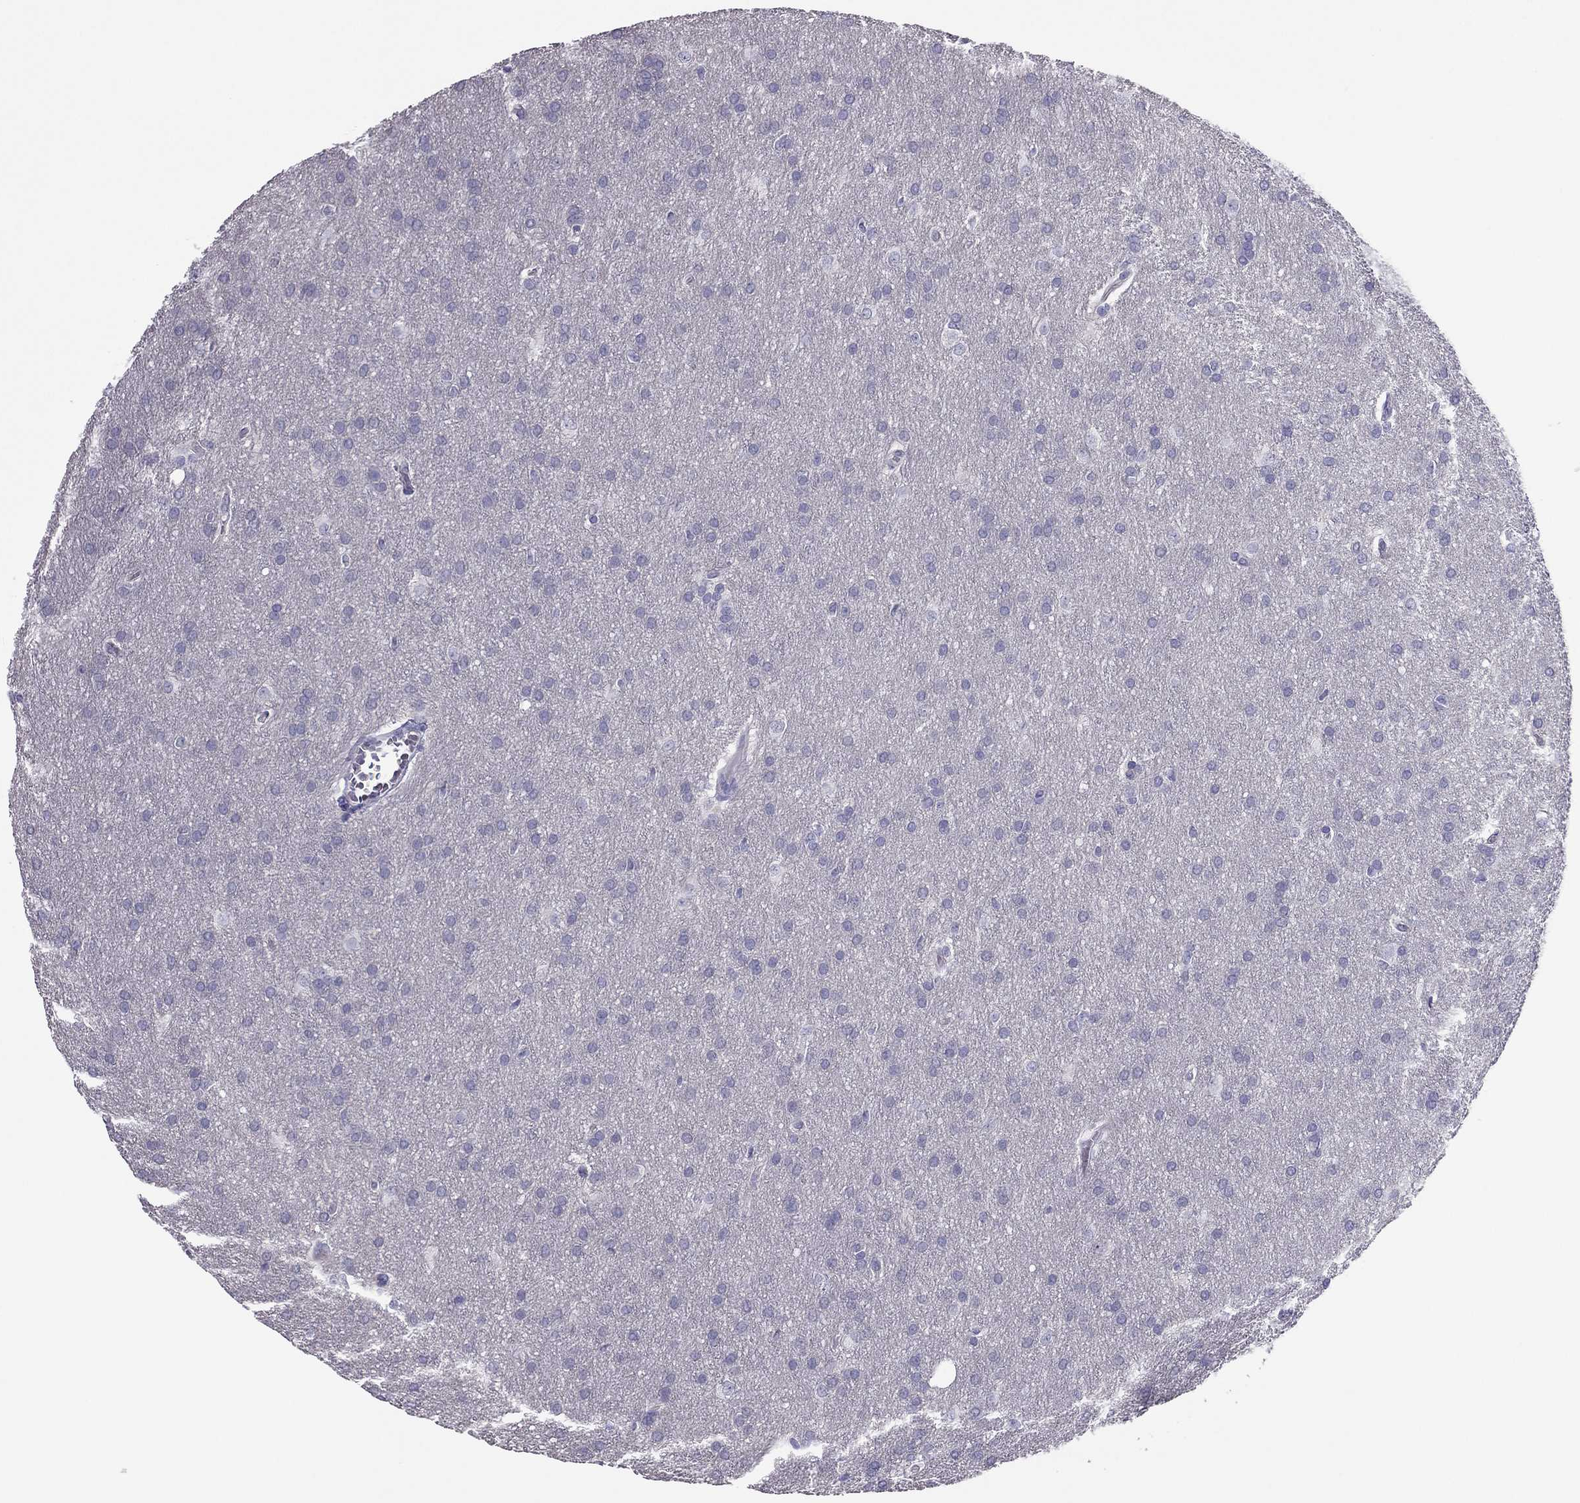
{"staining": {"intensity": "negative", "quantity": "none", "location": "none"}, "tissue": "glioma", "cell_type": "Tumor cells", "image_type": "cancer", "snomed": [{"axis": "morphology", "description": "Glioma, malignant, Low grade"}, {"axis": "topography", "description": "Brain"}], "caption": "Glioma was stained to show a protein in brown. There is no significant staining in tumor cells. (Immunohistochemistry (ihc), brightfield microscopy, high magnification).", "gene": "PDE6A", "patient": {"sex": "female", "age": 32}}